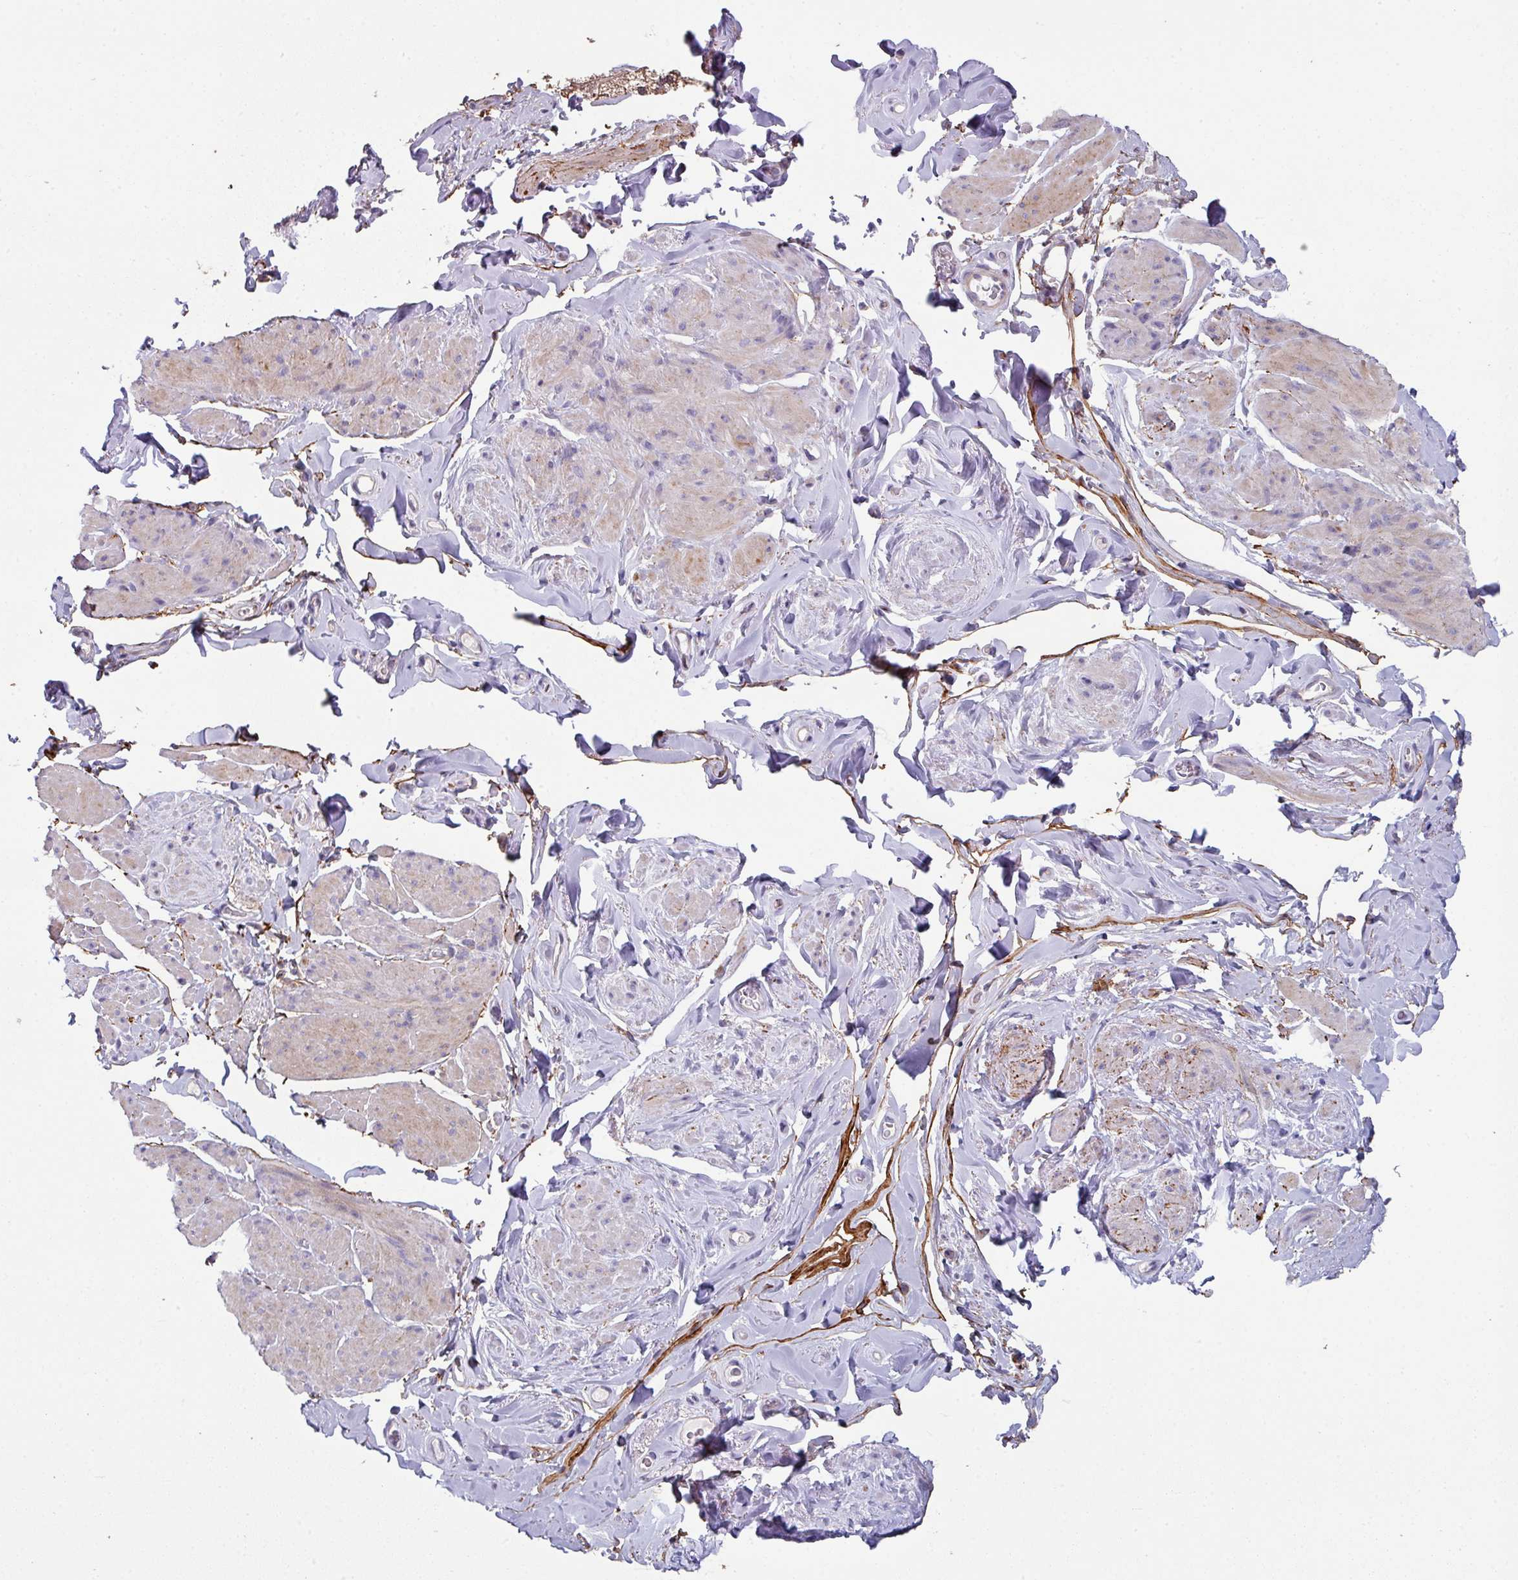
{"staining": {"intensity": "moderate", "quantity": "<25%", "location": "cytoplasmic/membranous"}, "tissue": "smooth muscle", "cell_type": "Smooth muscle cells", "image_type": "normal", "snomed": [{"axis": "morphology", "description": "Normal tissue, NOS"}, {"axis": "topography", "description": "Smooth muscle"}, {"axis": "topography", "description": "Peripheral nerve tissue"}], "caption": "Protein expression analysis of benign smooth muscle exhibits moderate cytoplasmic/membranous staining in about <25% of smooth muscle cells. (DAB (3,3'-diaminobenzidine) IHC with brightfield microscopy, high magnification).", "gene": "C2orf16", "patient": {"sex": "male", "age": 69}}